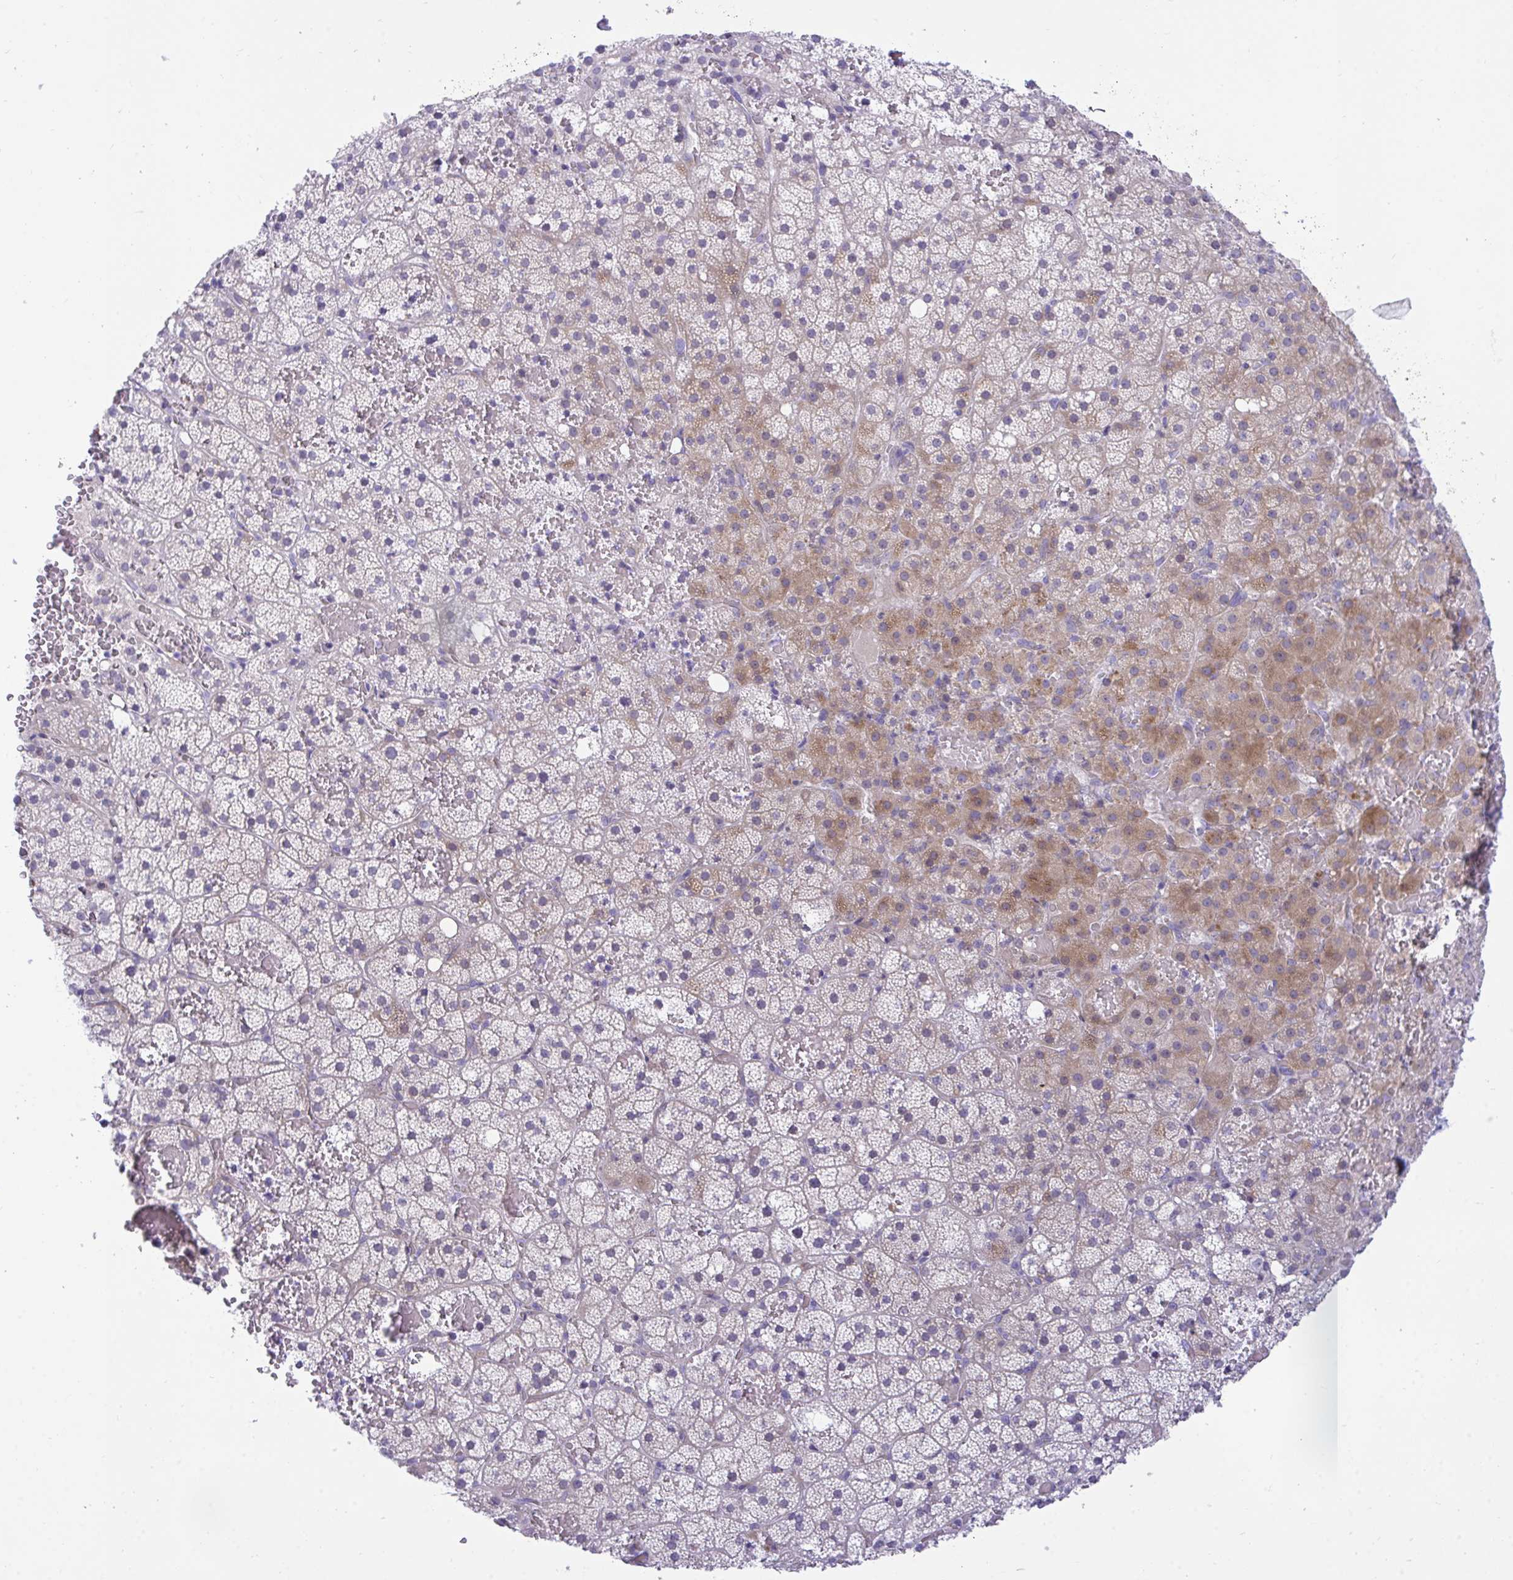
{"staining": {"intensity": "moderate", "quantity": "25%-75%", "location": "cytoplasmic/membranous"}, "tissue": "adrenal gland", "cell_type": "Glandular cells", "image_type": "normal", "snomed": [{"axis": "morphology", "description": "Normal tissue, NOS"}, {"axis": "topography", "description": "Adrenal gland"}], "caption": "High-magnification brightfield microscopy of unremarkable adrenal gland stained with DAB (brown) and counterstained with hematoxylin (blue). glandular cells exhibit moderate cytoplasmic/membranous staining is present in about25%-75% of cells.", "gene": "MED9", "patient": {"sex": "male", "age": 53}}